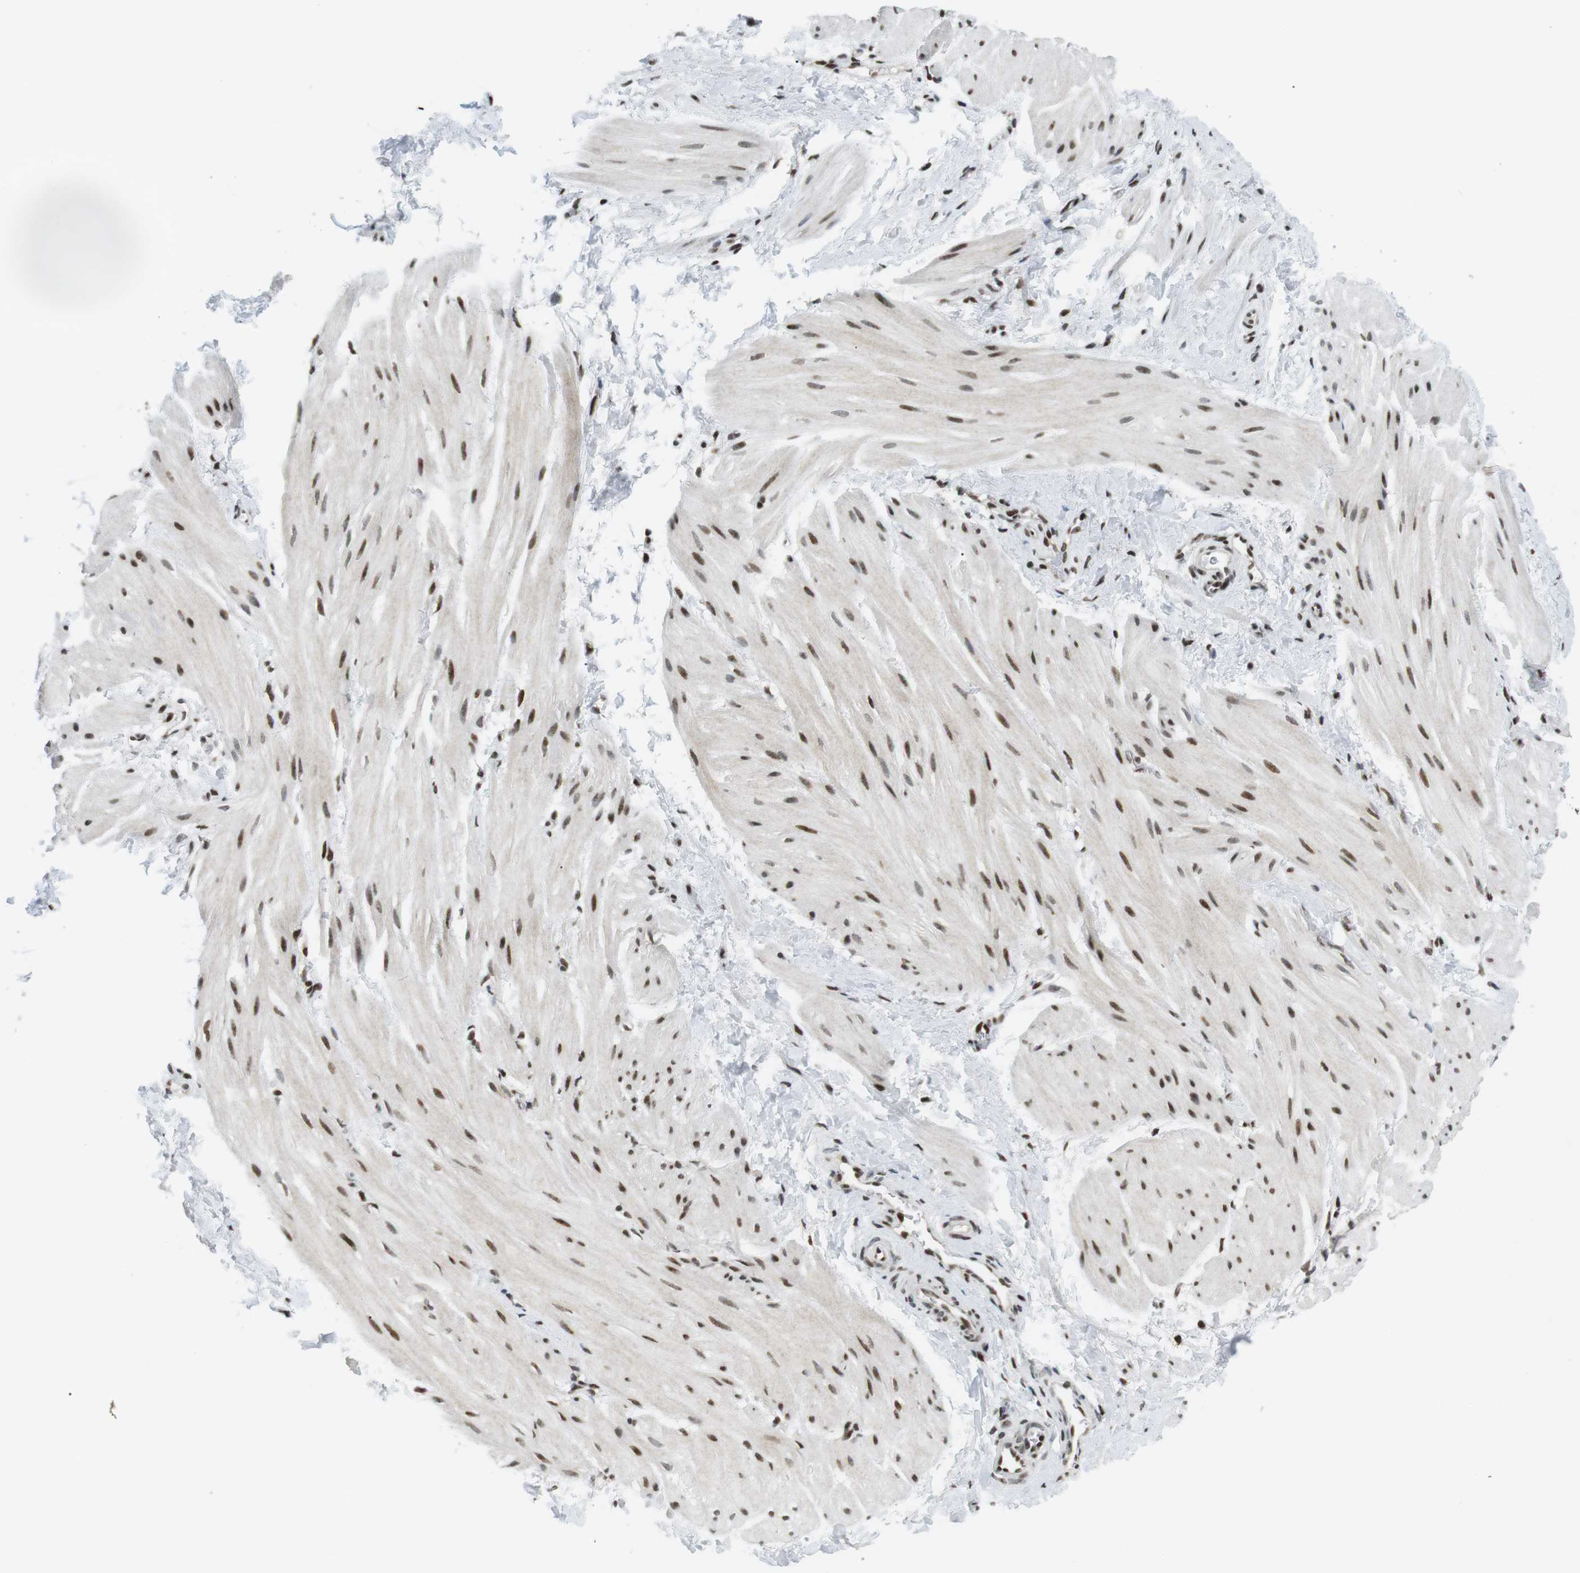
{"staining": {"intensity": "moderate", "quantity": "25%-75%", "location": "nuclear"}, "tissue": "smooth muscle", "cell_type": "Smooth muscle cells", "image_type": "normal", "snomed": [{"axis": "morphology", "description": "Normal tissue, NOS"}, {"axis": "topography", "description": "Smooth muscle"}], "caption": "Moderate nuclear staining for a protein is identified in about 25%-75% of smooth muscle cells of benign smooth muscle using immunohistochemistry.", "gene": "CDC27", "patient": {"sex": "male", "age": 16}}